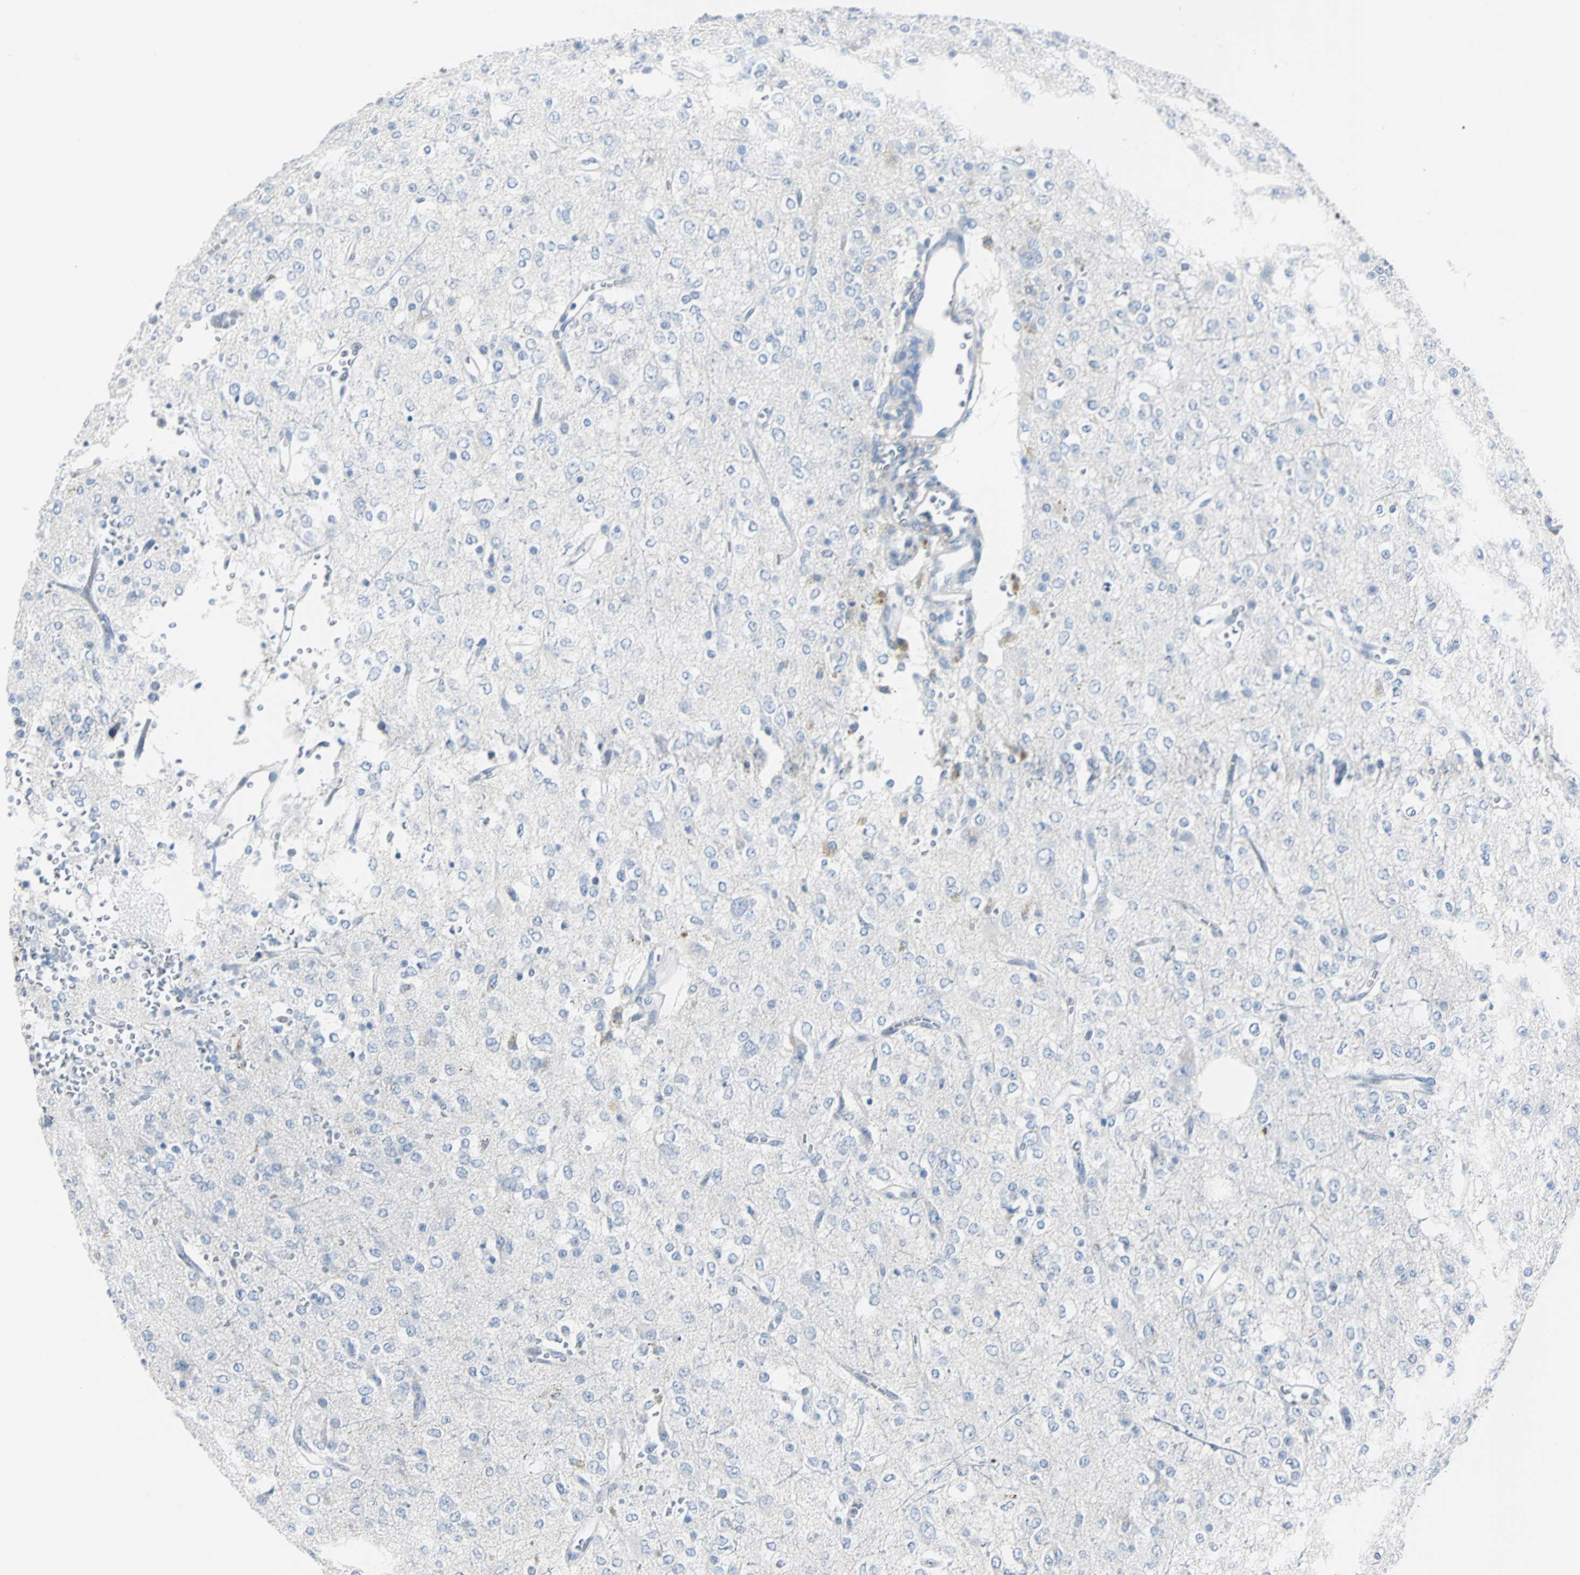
{"staining": {"intensity": "negative", "quantity": "none", "location": "none"}, "tissue": "glioma", "cell_type": "Tumor cells", "image_type": "cancer", "snomed": [{"axis": "morphology", "description": "Glioma, malignant, Low grade"}, {"axis": "topography", "description": "Brain"}], "caption": "The micrograph demonstrates no significant expression in tumor cells of malignant low-grade glioma.", "gene": "RASA1", "patient": {"sex": "male", "age": 38}}